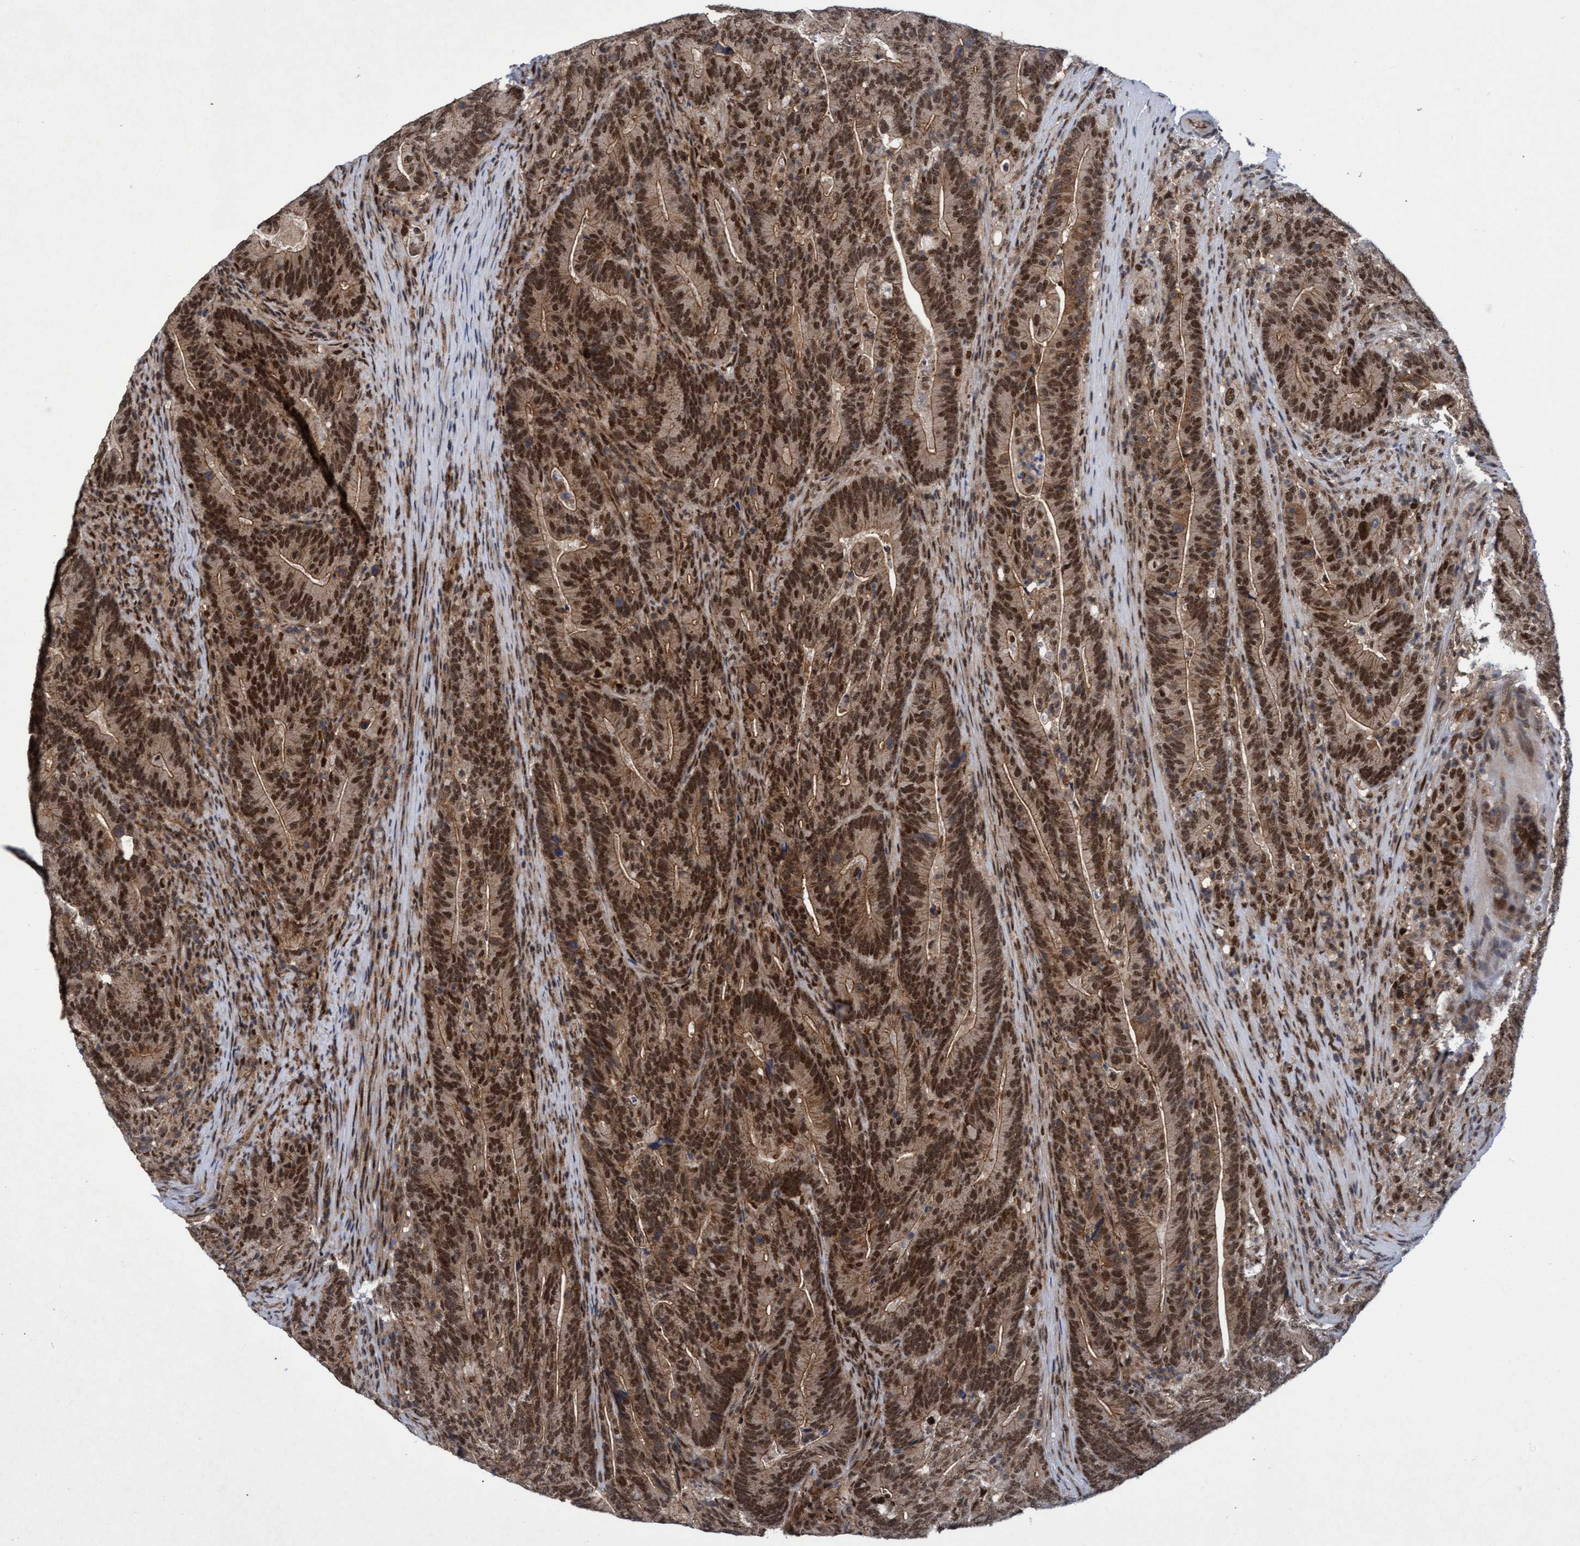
{"staining": {"intensity": "strong", "quantity": ">75%", "location": "cytoplasmic/membranous,nuclear"}, "tissue": "colorectal cancer", "cell_type": "Tumor cells", "image_type": "cancer", "snomed": [{"axis": "morphology", "description": "Adenocarcinoma, NOS"}, {"axis": "topography", "description": "Colon"}], "caption": "Adenocarcinoma (colorectal) tissue reveals strong cytoplasmic/membranous and nuclear positivity in about >75% of tumor cells, visualized by immunohistochemistry. The staining was performed using DAB (3,3'-diaminobenzidine), with brown indicating positive protein expression. Nuclei are stained blue with hematoxylin.", "gene": "GTF2F1", "patient": {"sex": "female", "age": 66}}